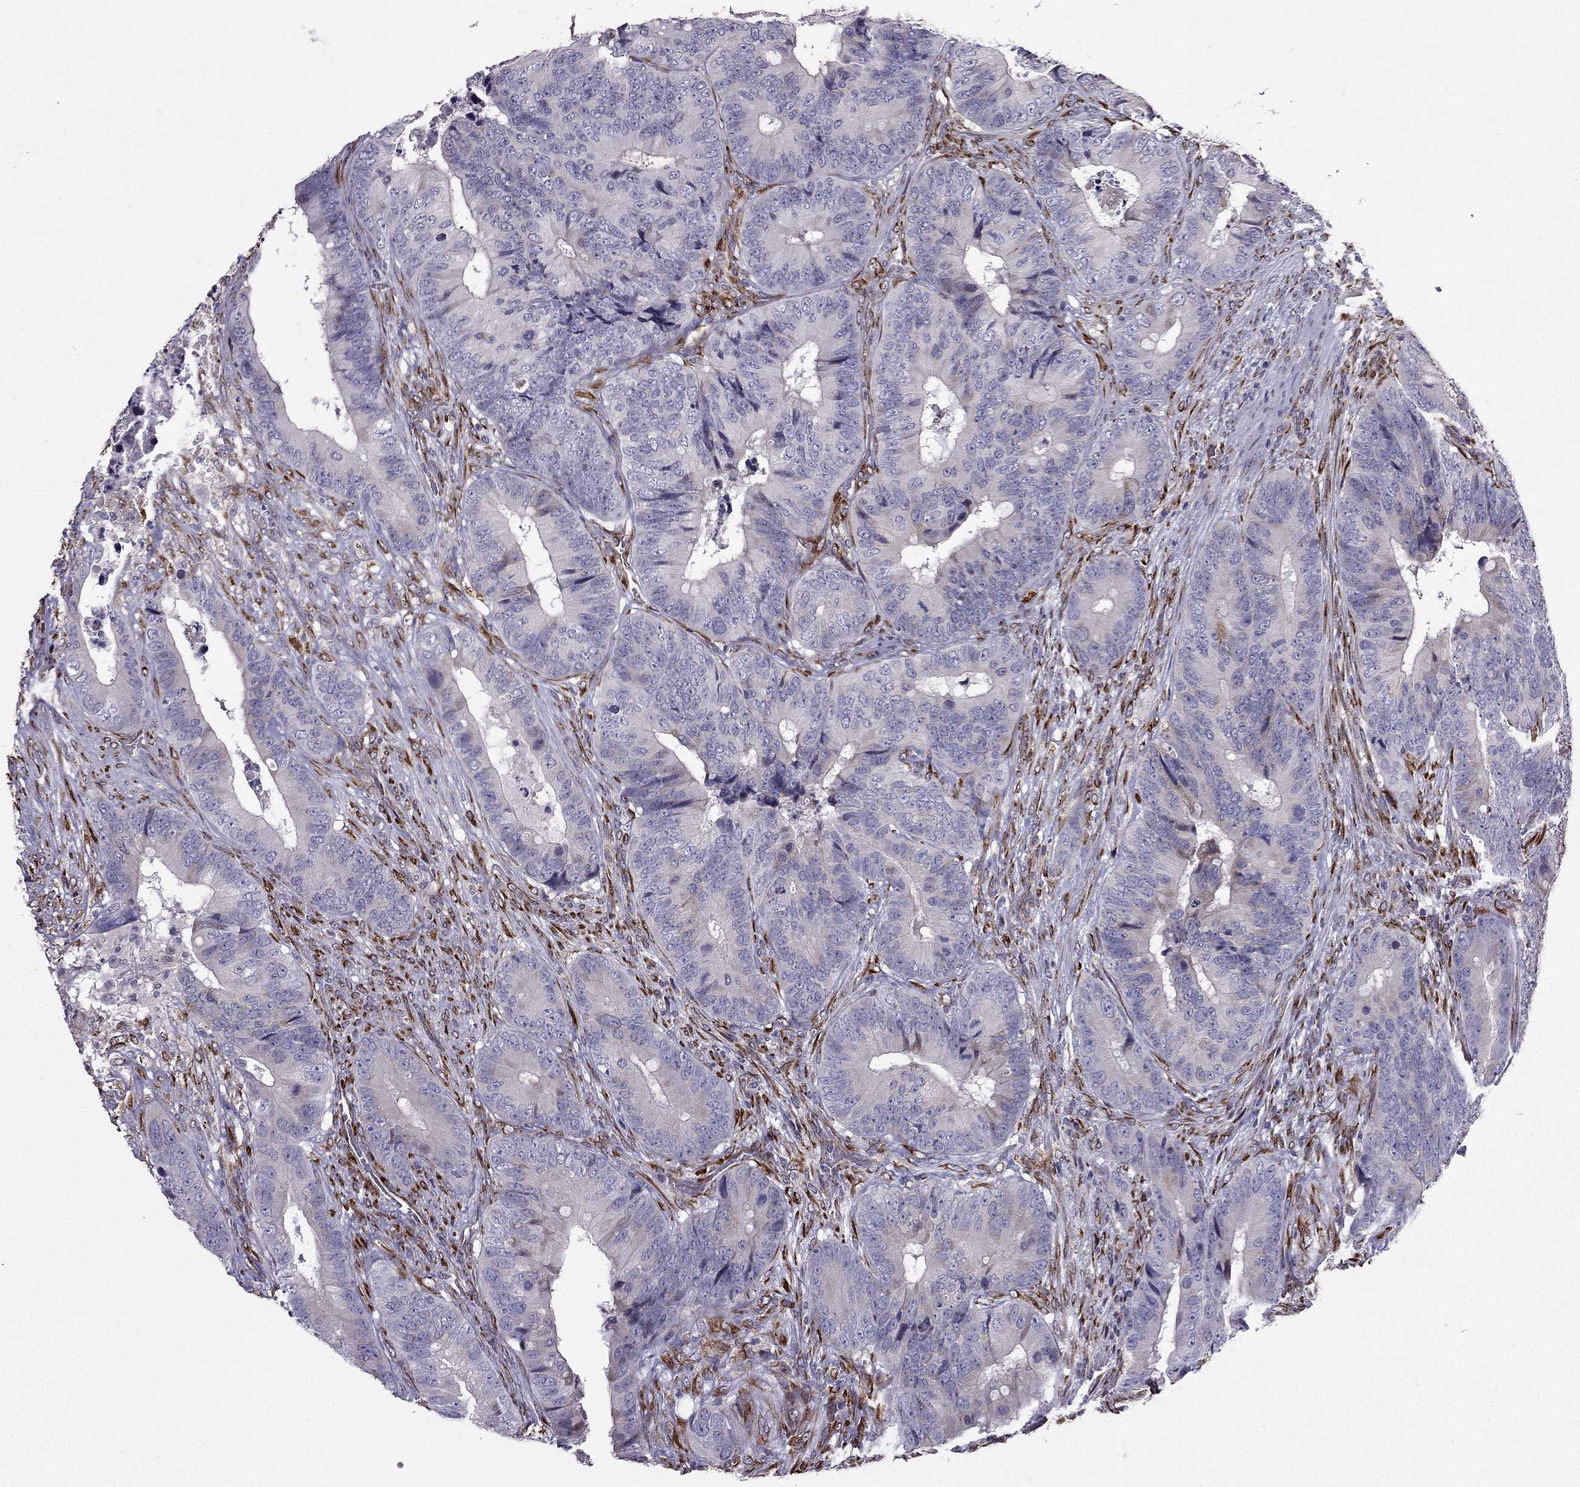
{"staining": {"intensity": "negative", "quantity": "none", "location": "none"}, "tissue": "colorectal cancer", "cell_type": "Tumor cells", "image_type": "cancer", "snomed": [{"axis": "morphology", "description": "Adenocarcinoma, NOS"}, {"axis": "topography", "description": "Colon"}], "caption": "Immunohistochemistry of human colorectal adenocarcinoma demonstrates no staining in tumor cells.", "gene": "IKBIP", "patient": {"sex": "male", "age": 84}}